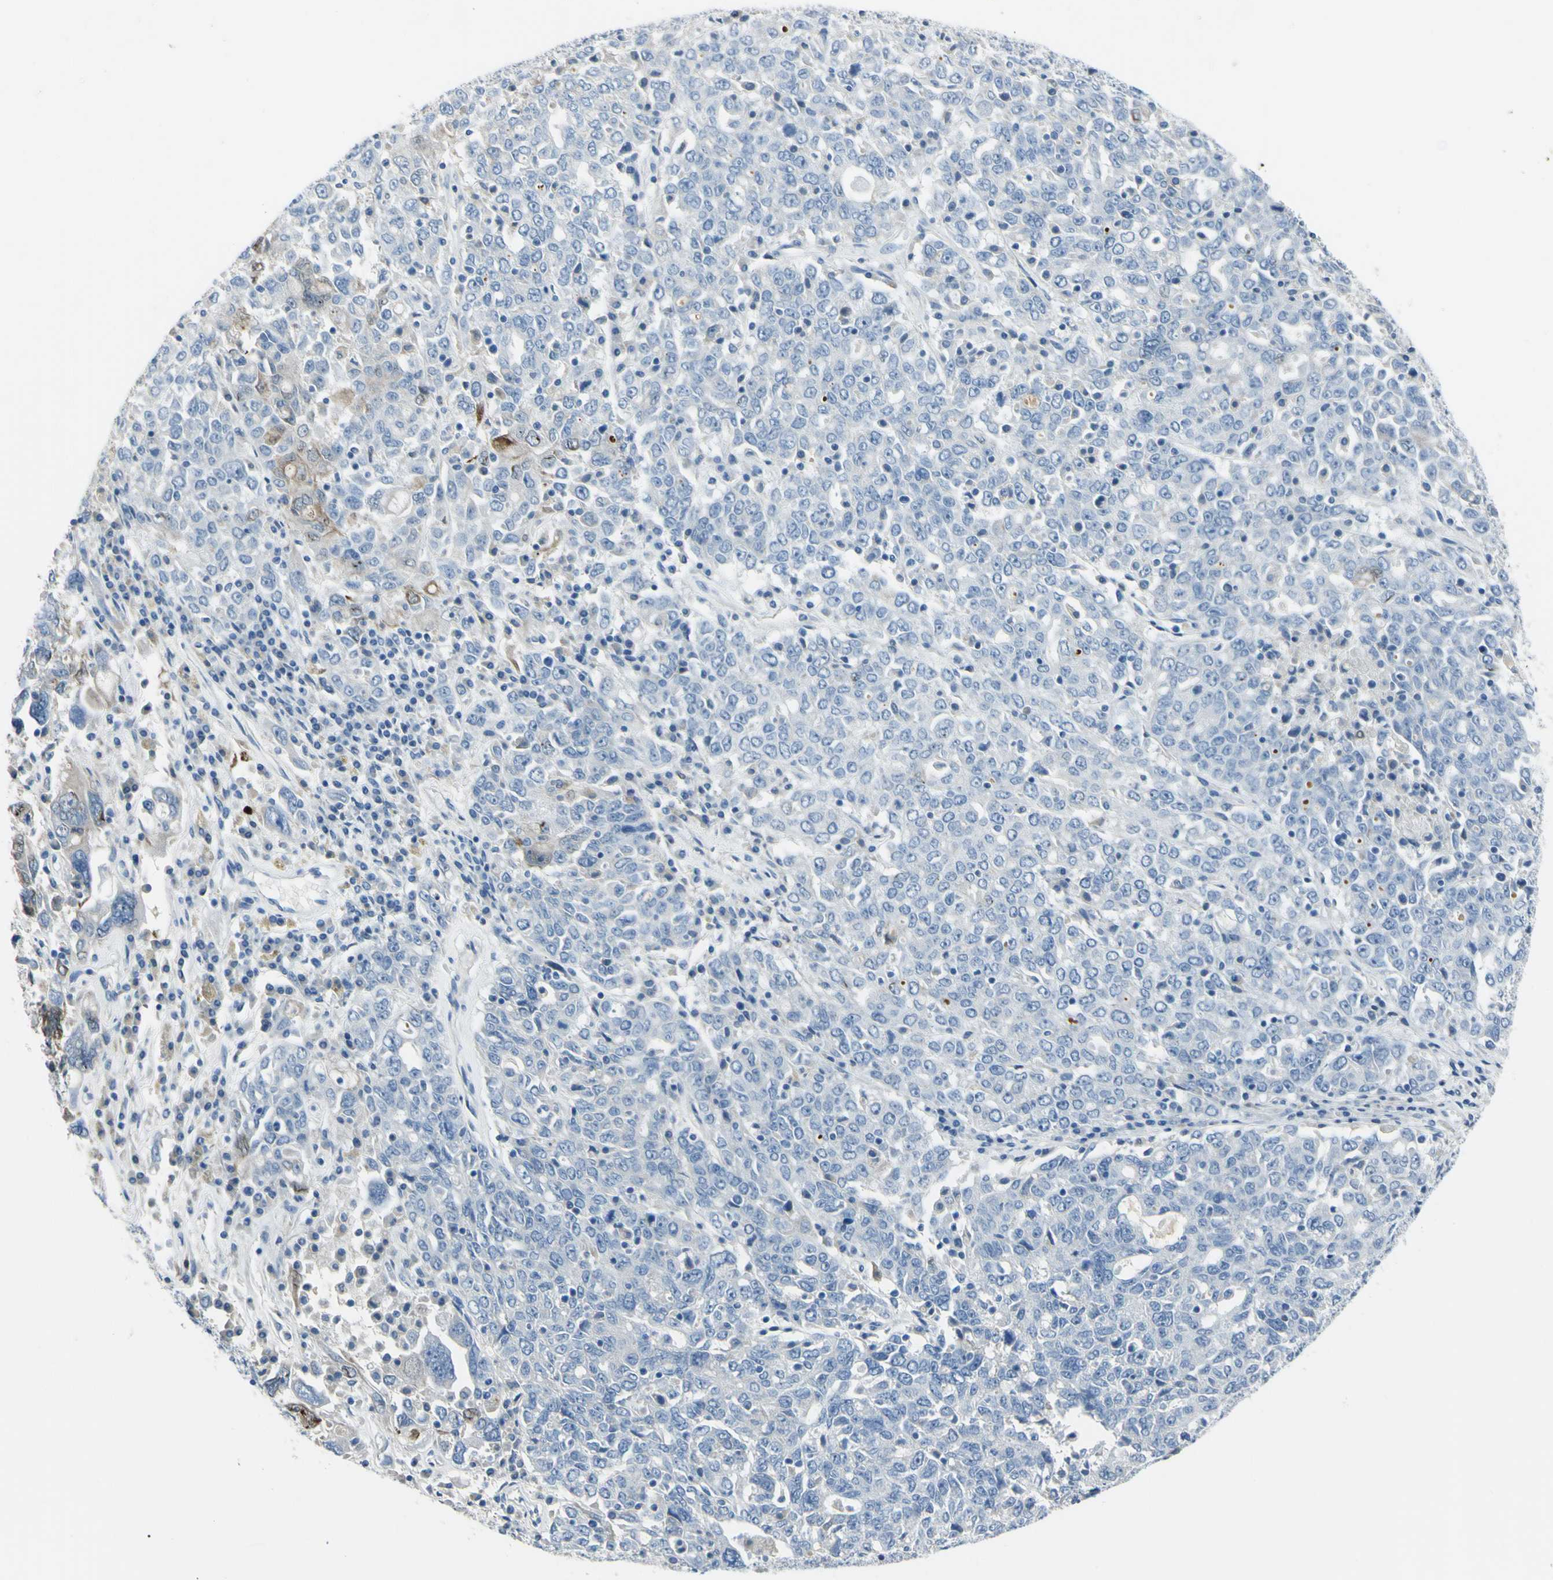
{"staining": {"intensity": "moderate", "quantity": "<25%", "location": "cytoplasmic/membranous,nuclear"}, "tissue": "ovarian cancer", "cell_type": "Tumor cells", "image_type": "cancer", "snomed": [{"axis": "morphology", "description": "Carcinoma, endometroid"}, {"axis": "topography", "description": "Ovary"}], "caption": "Moderate cytoplasmic/membranous and nuclear staining is present in about <25% of tumor cells in endometroid carcinoma (ovarian).", "gene": "ZNF557", "patient": {"sex": "female", "age": 62}}